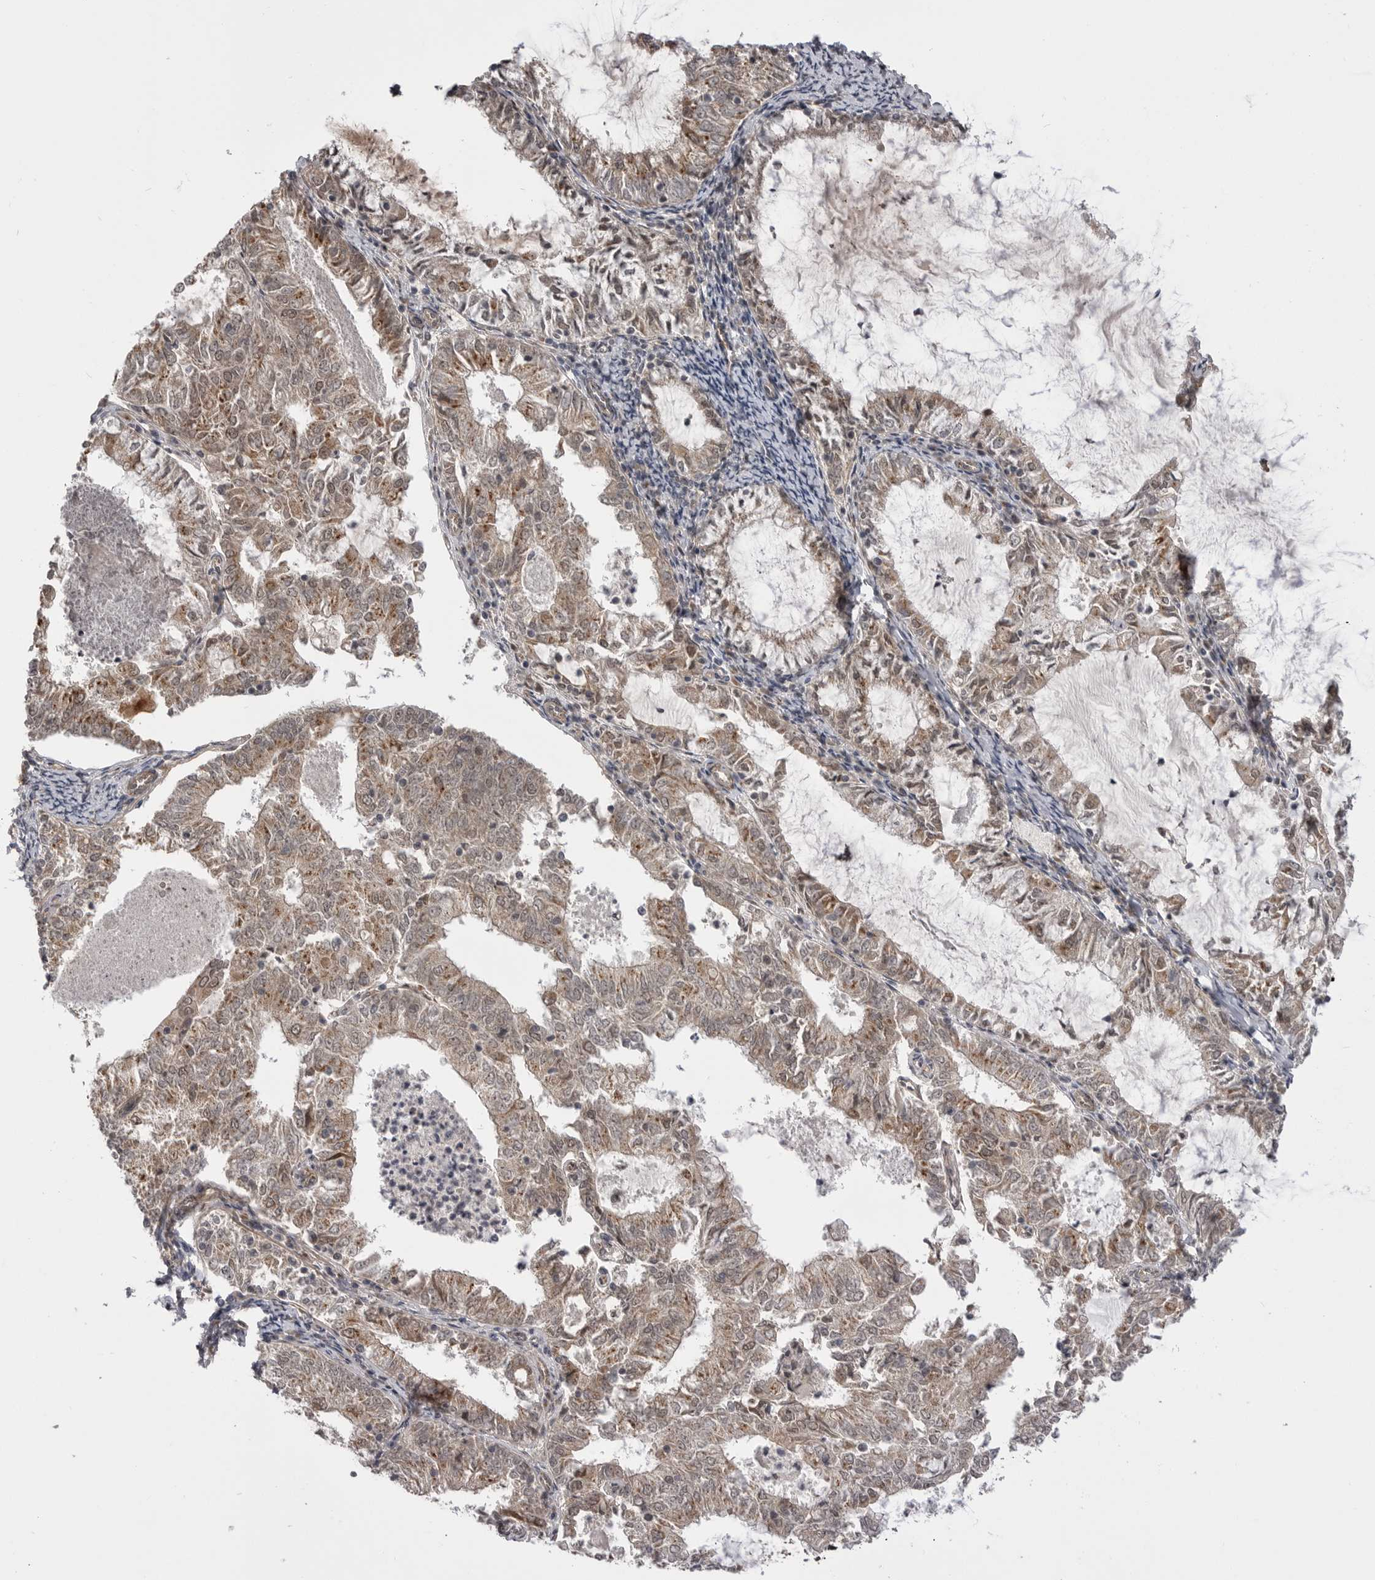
{"staining": {"intensity": "weak", "quantity": ">75%", "location": "cytoplasmic/membranous"}, "tissue": "endometrial cancer", "cell_type": "Tumor cells", "image_type": "cancer", "snomed": [{"axis": "morphology", "description": "Adenocarcinoma, NOS"}, {"axis": "topography", "description": "Endometrium"}], "caption": "A micrograph of adenocarcinoma (endometrial) stained for a protein displays weak cytoplasmic/membranous brown staining in tumor cells.", "gene": "PDCL", "patient": {"sex": "female", "age": 57}}